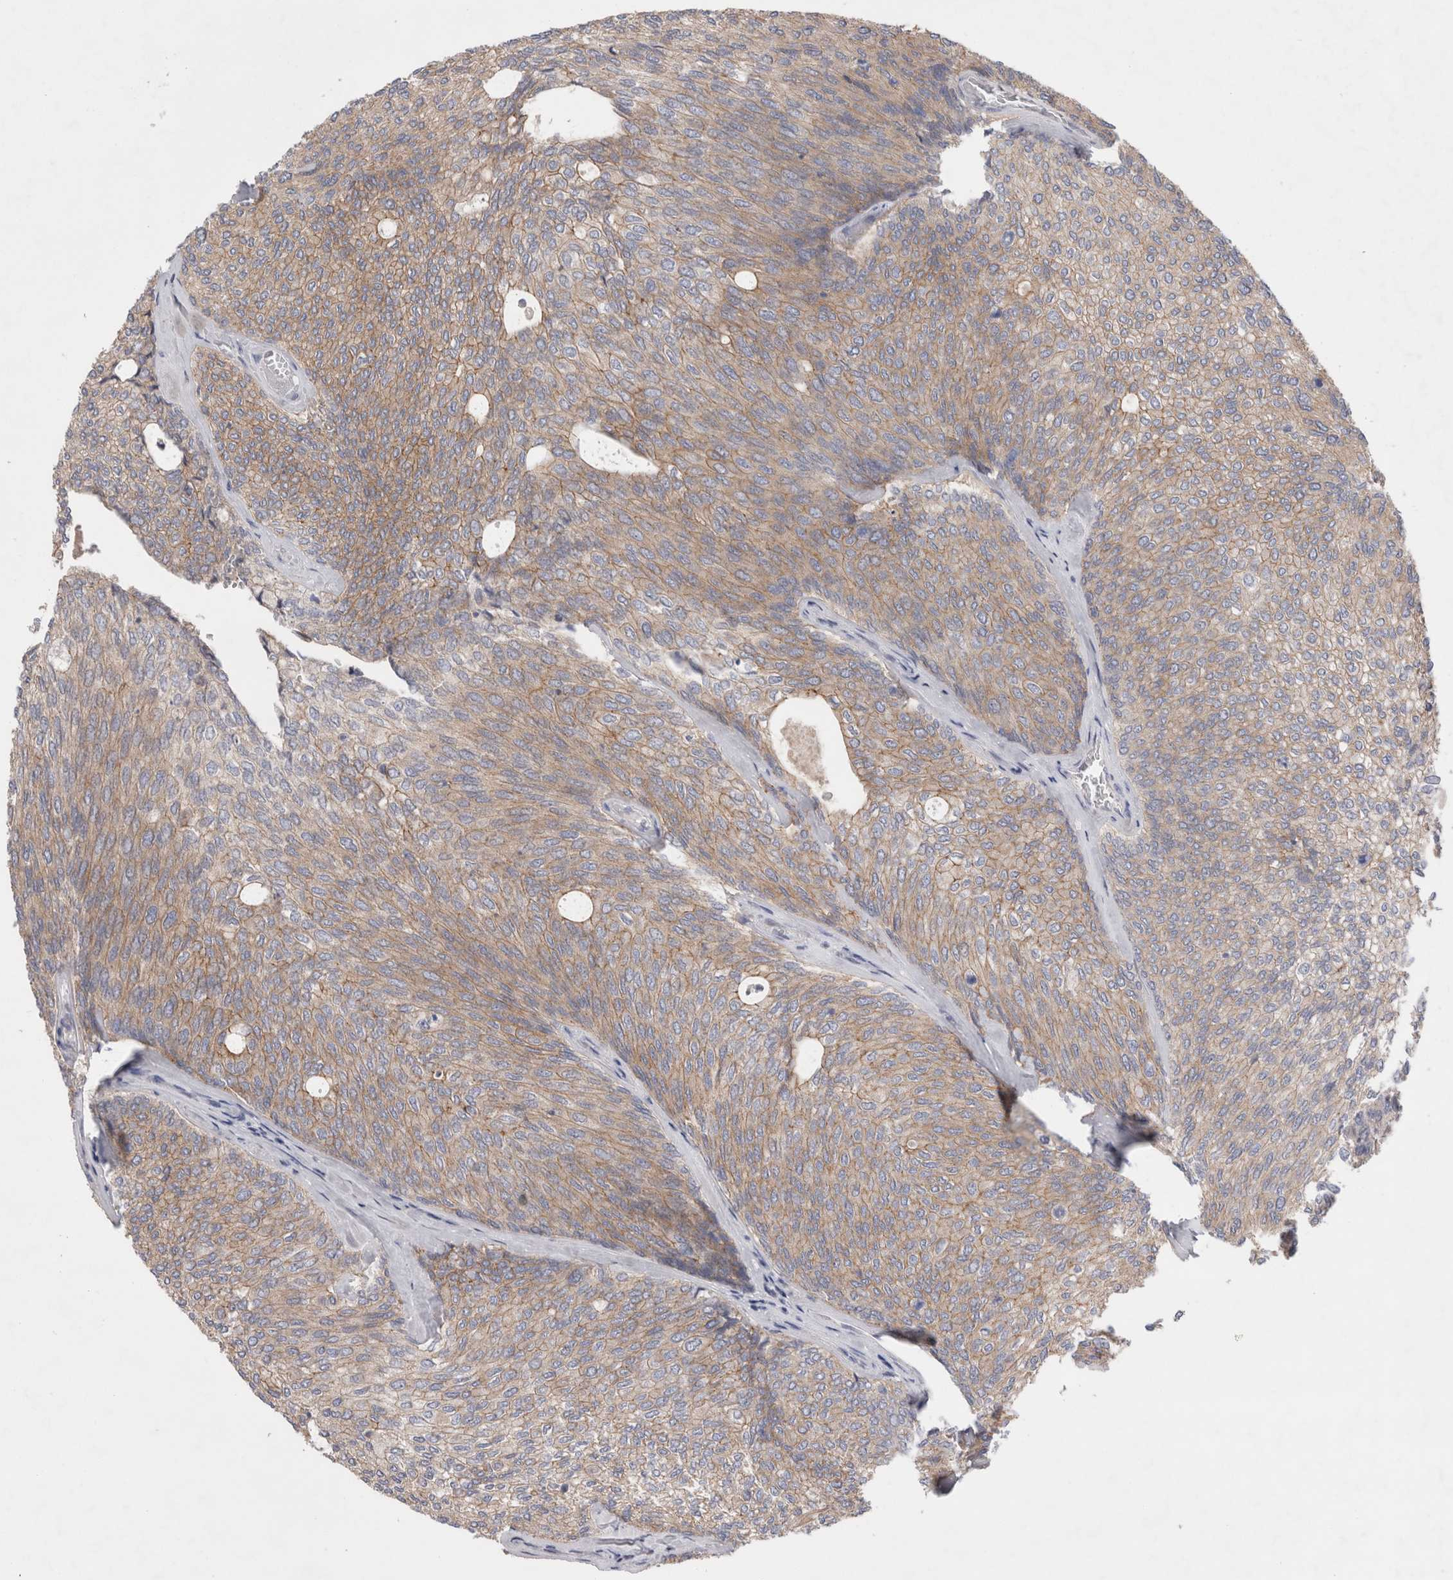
{"staining": {"intensity": "moderate", "quantity": ">75%", "location": "cytoplasmic/membranous"}, "tissue": "urothelial cancer", "cell_type": "Tumor cells", "image_type": "cancer", "snomed": [{"axis": "morphology", "description": "Urothelial carcinoma, Low grade"}, {"axis": "topography", "description": "Urinary bladder"}], "caption": "High-power microscopy captured an immunohistochemistry micrograph of urothelial cancer, revealing moderate cytoplasmic/membranous staining in approximately >75% of tumor cells.", "gene": "OTOR", "patient": {"sex": "female", "age": 79}}